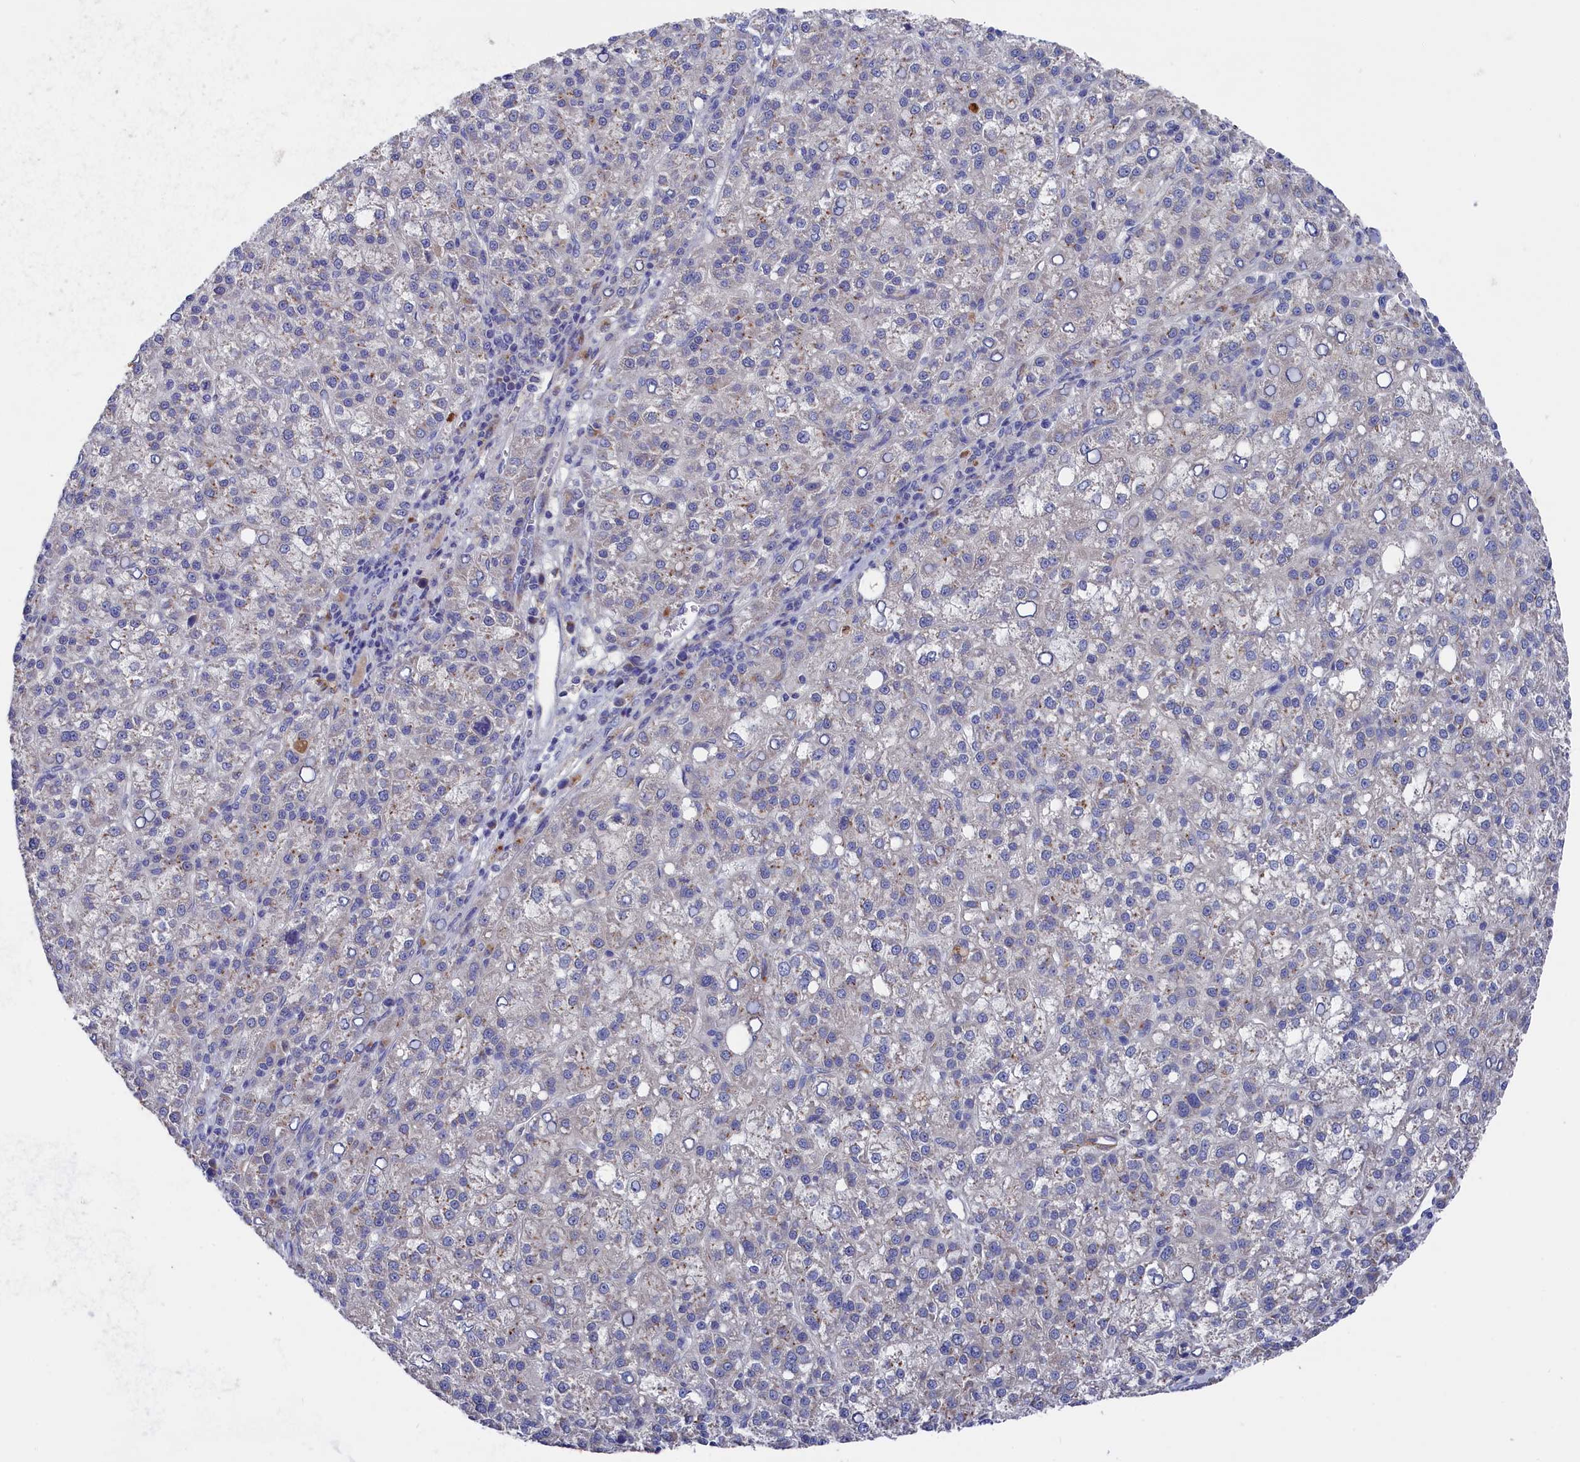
{"staining": {"intensity": "negative", "quantity": "none", "location": "none"}, "tissue": "liver cancer", "cell_type": "Tumor cells", "image_type": "cancer", "snomed": [{"axis": "morphology", "description": "Carcinoma, Hepatocellular, NOS"}, {"axis": "topography", "description": "Liver"}], "caption": "Tumor cells are negative for protein expression in human hepatocellular carcinoma (liver).", "gene": "GPR108", "patient": {"sex": "female", "age": 58}}